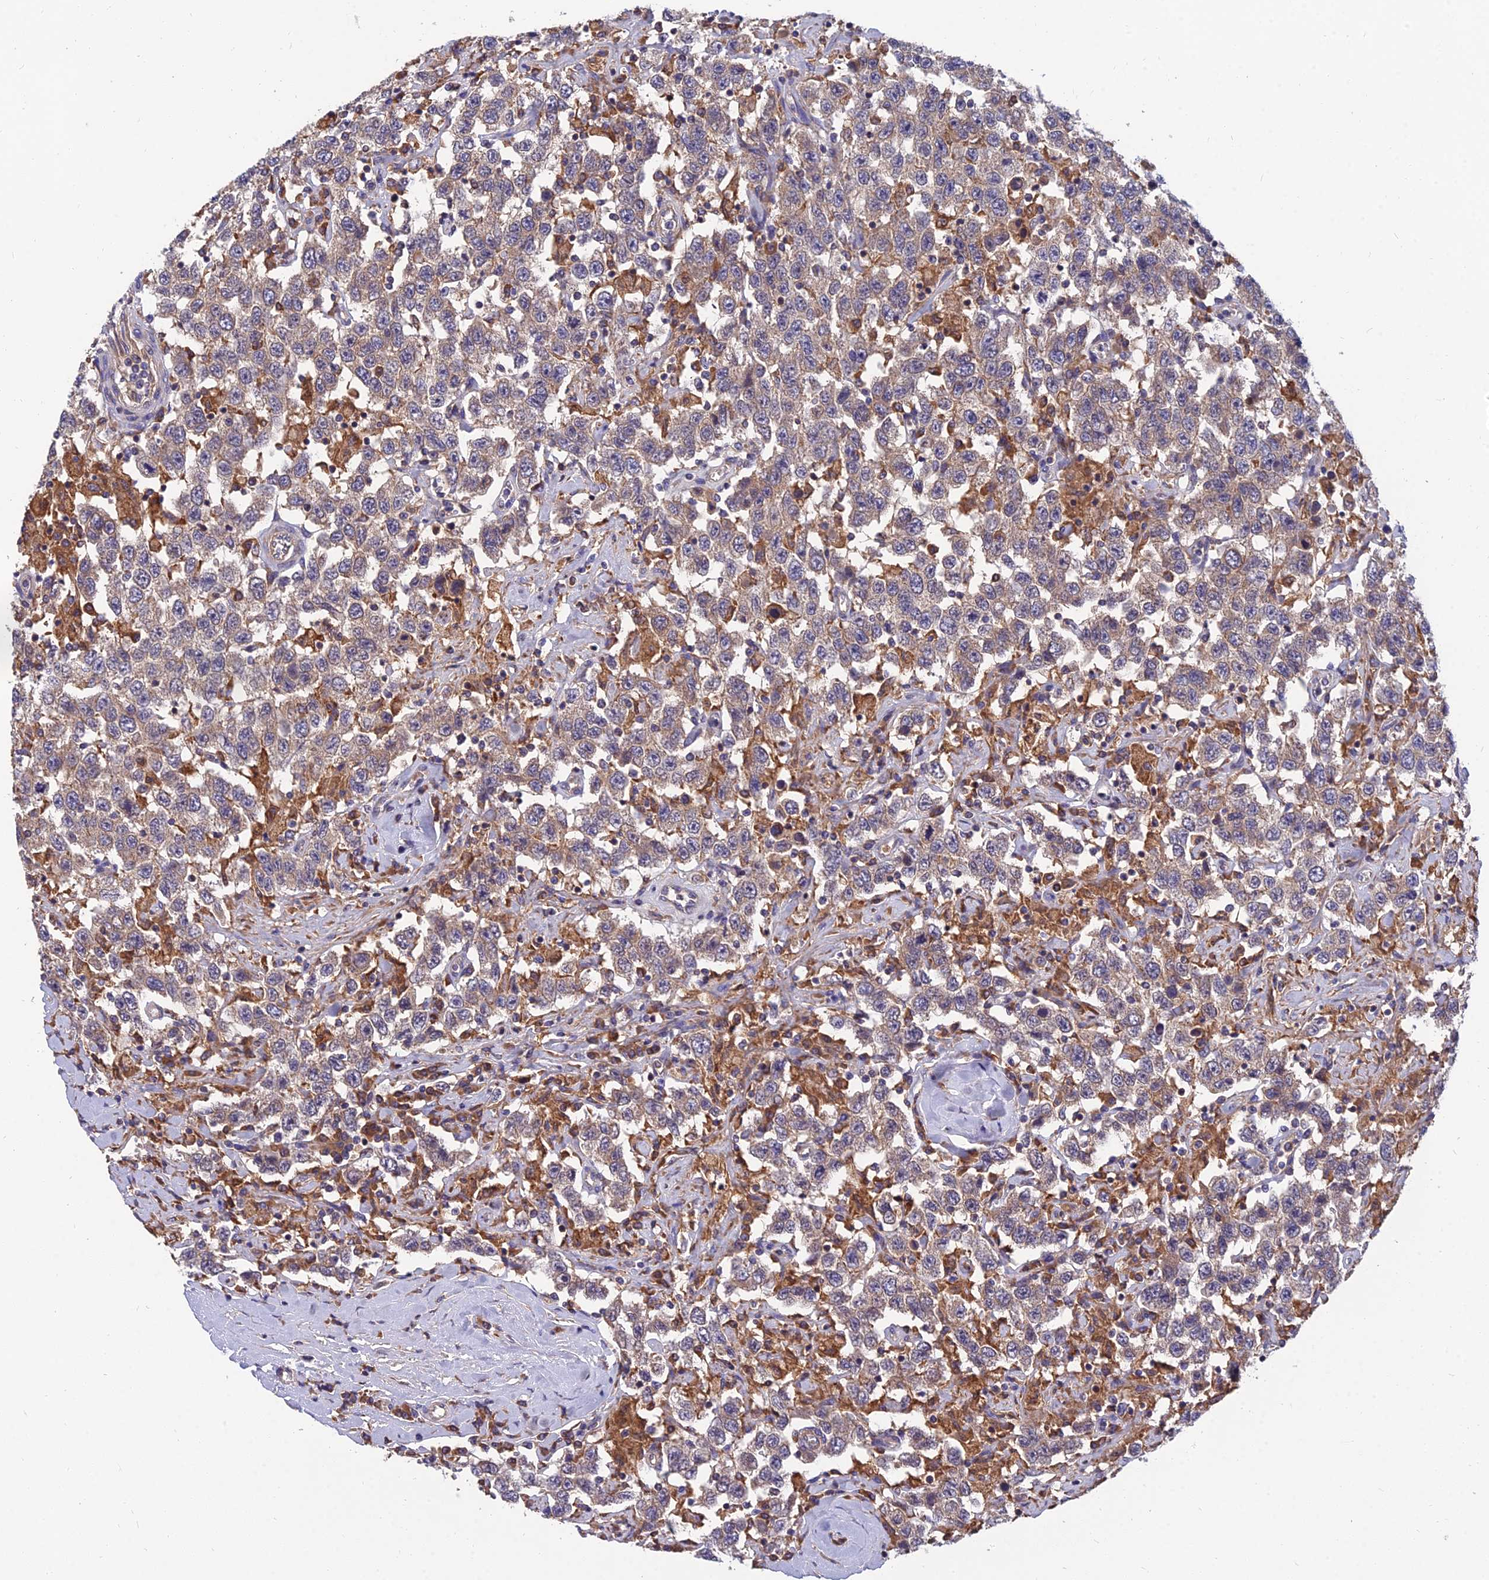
{"staining": {"intensity": "weak", "quantity": "25%-75%", "location": "cytoplasmic/membranous"}, "tissue": "testis cancer", "cell_type": "Tumor cells", "image_type": "cancer", "snomed": [{"axis": "morphology", "description": "Seminoma, NOS"}, {"axis": "topography", "description": "Testis"}], "caption": "Testis seminoma stained with DAB (3,3'-diaminobenzidine) IHC shows low levels of weak cytoplasmic/membranous positivity in about 25%-75% of tumor cells. Immunohistochemistry (ihc) stains the protein of interest in brown and the nuclei are stained blue.", "gene": "UMAD1", "patient": {"sex": "male", "age": 41}}